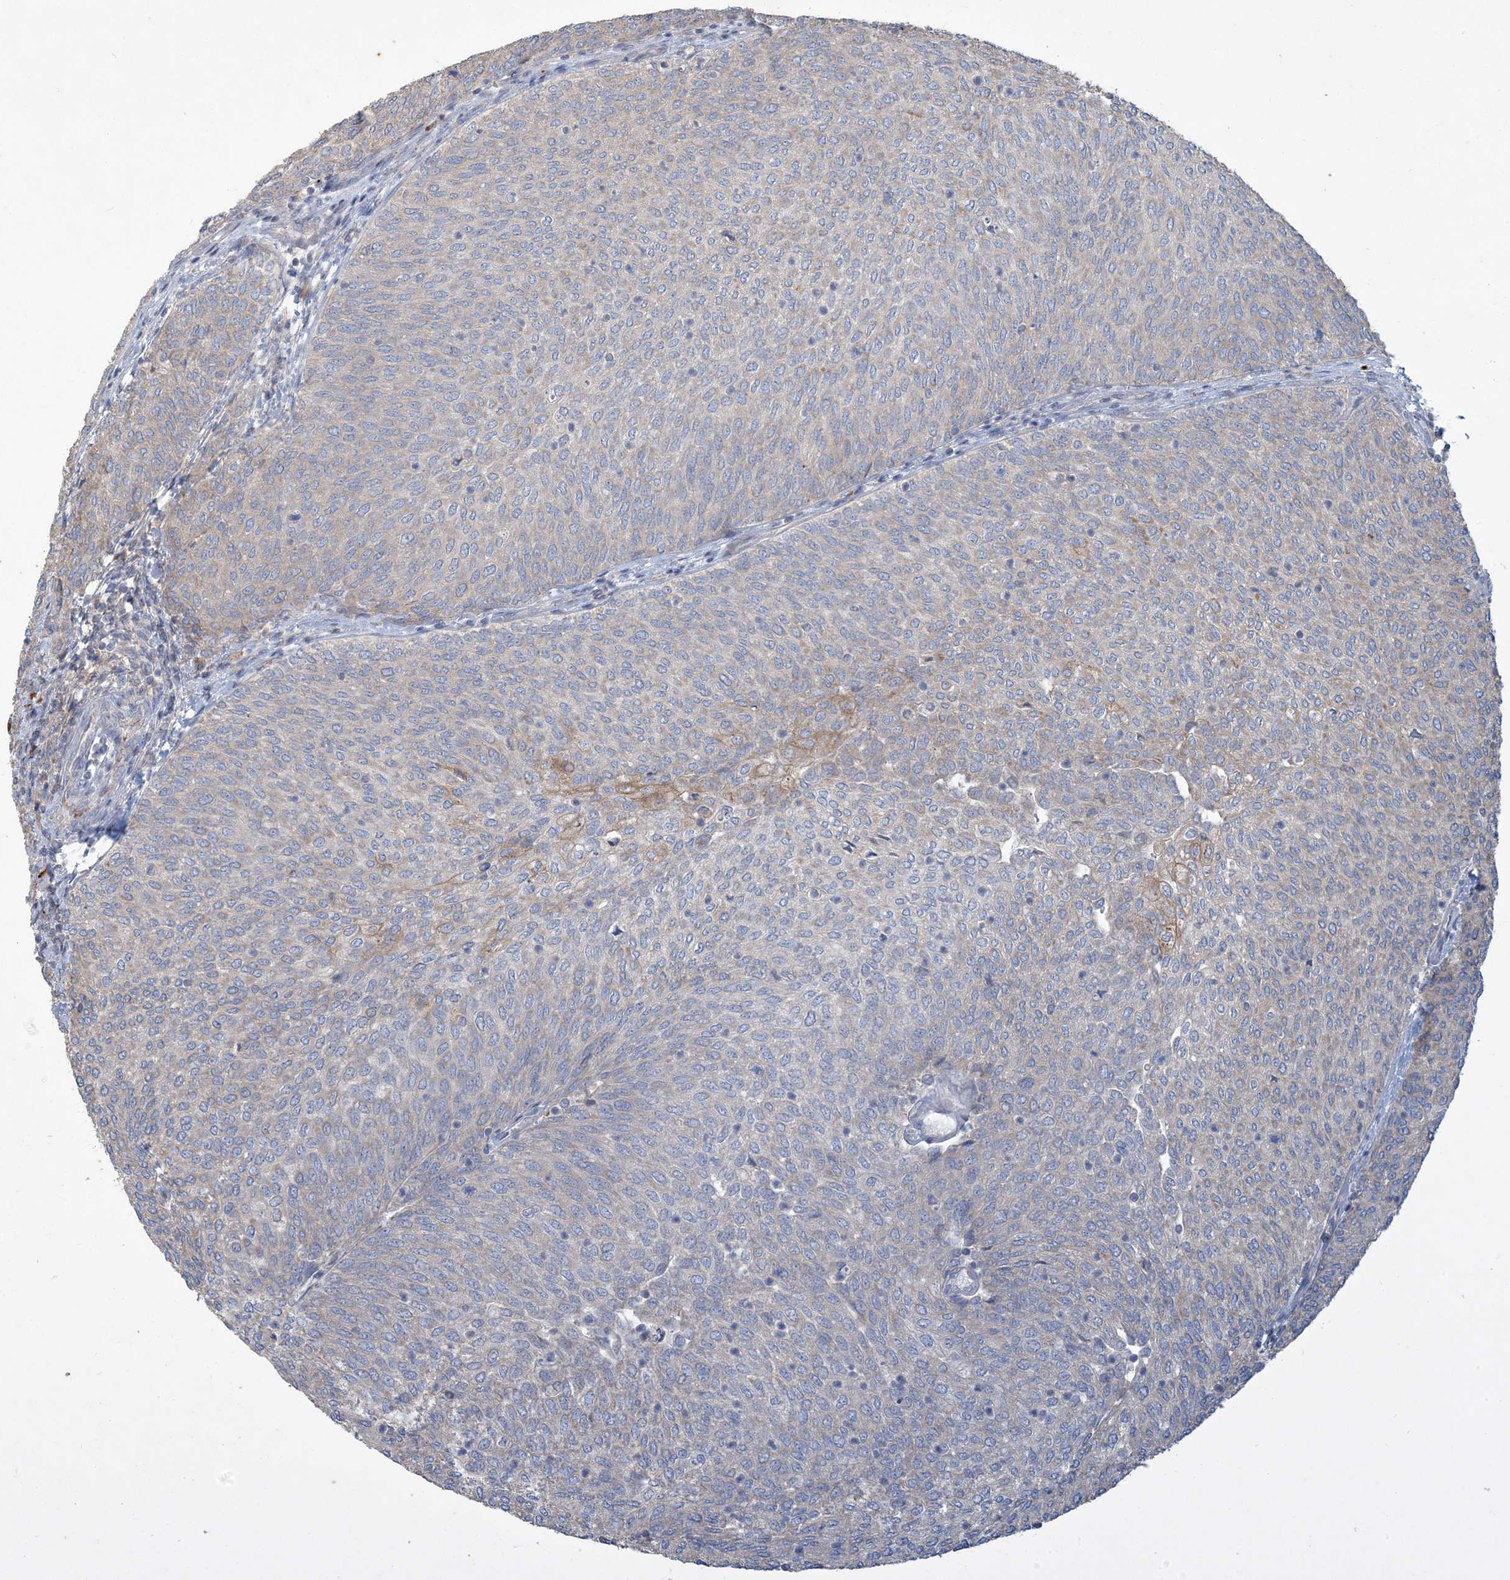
{"staining": {"intensity": "weak", "quantity": "25%-75%", "location": "cytoplasmic/membranous"}, "tissue": "urothelial cancer", "cell_type": "Tumor cells", "image_type": "cancer", "snomed": [{"axis": "morphology", "description": "Urothelial carcinoma, Low grade"}, {"axis": "topography", "description": "Urinary bladder"}], "caption": "Human urothelial cancer stained with a brown dye demonstrates weak cytoplasmic/membranous positive positivity in approximately 25%-75% of tumor cells.", "gene": "LTN1", "patient": {"sex": "female", "age": 79}}